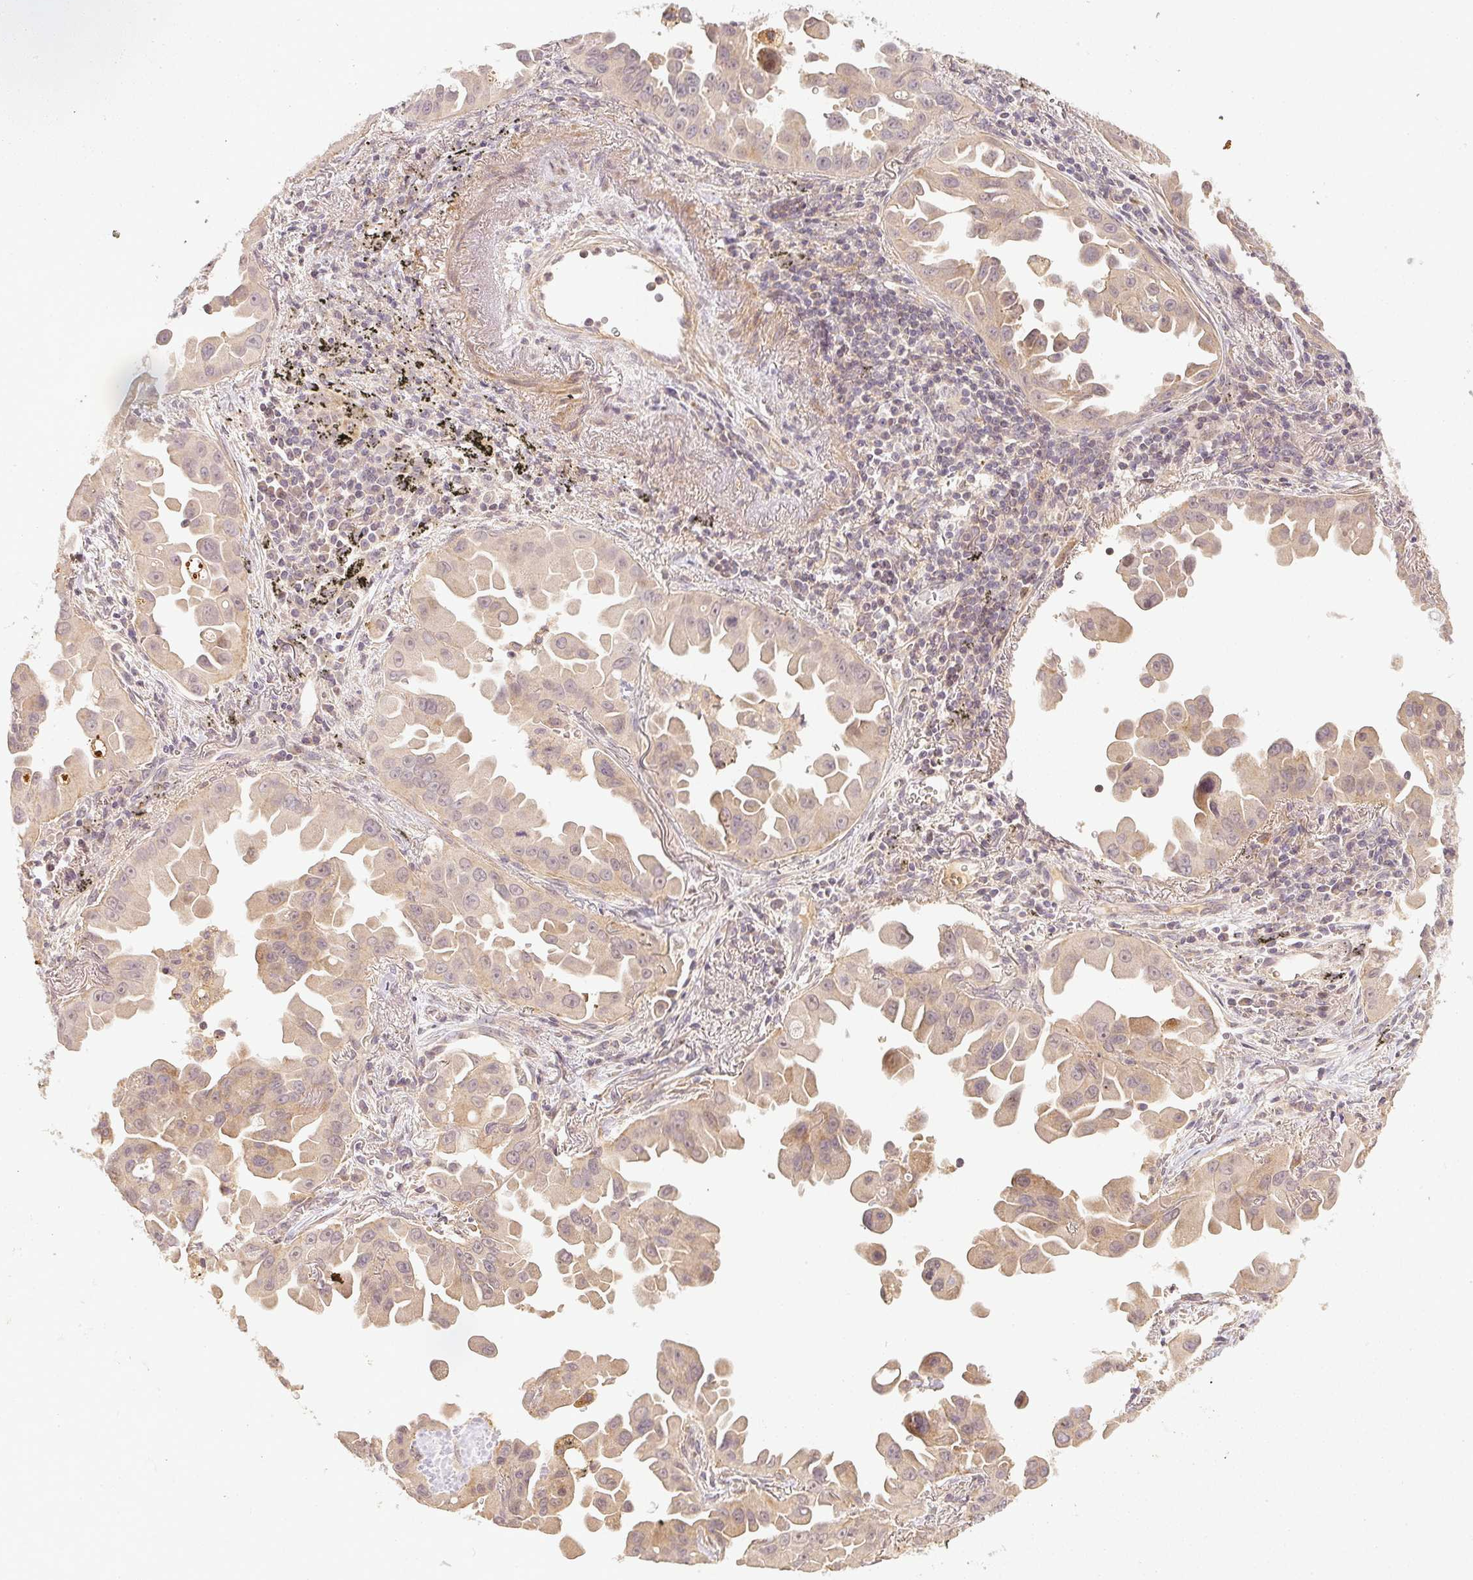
{"staining": {"intensity": "negative", "quantity": "none", "location": "none"}, "tissue": "lung cancer", "cell_type": "Tumor cells", "image_type": "cancer", "snomed": [{"axis": "morphology", "description": "Adenocarcinoma, NOS"}, {"axis": "topography", "description": "Lung"}], "caption": "Photomicrograph shows no significant protein expression in tumor cells of lung adenocarcinoma.", "gene": "SERPINE1", "patient": {"sex": "male", "age": 68}}